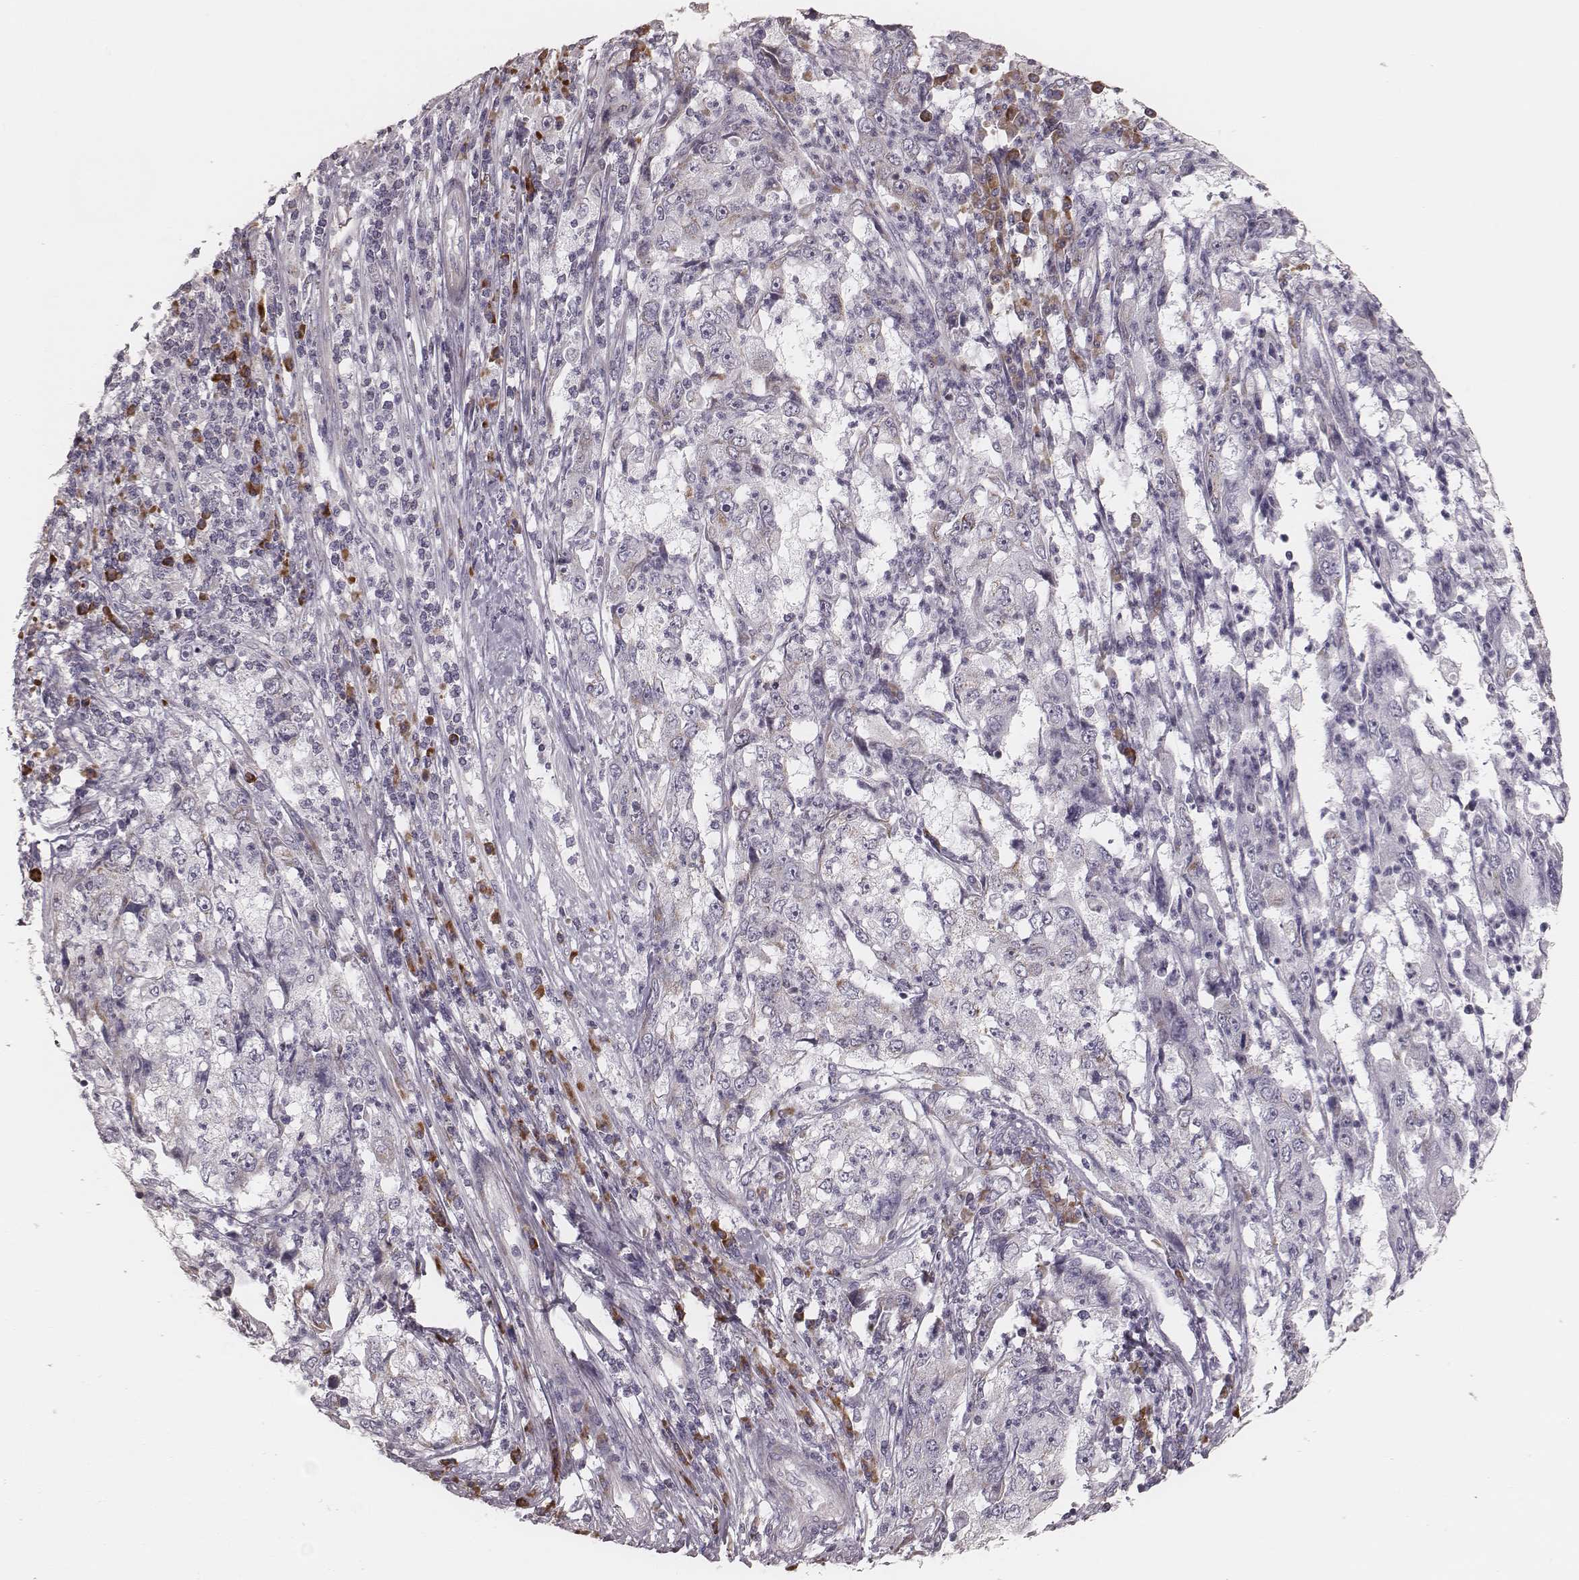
{"staining": {"intensity": "negative", "quantity": "none", "location": "none"}, "tissue": "cervical cancer", "cell_type": "Tumor cells", "image_type": "cancer", "snomed": [{"axis": "morphology", "description": "Squamous cell carcinoma, NOS"}, {"axis": "topography", "description": "Cervix"}], "caption": "An IHC image of cervical cancer (squamous cell carcinoma) is shown. There is no staining in tumor cells of cervical cancer (squamous cell carcinoma).", "gene": "KIF5C", "patient": {"sex": "female", "age": 36}}